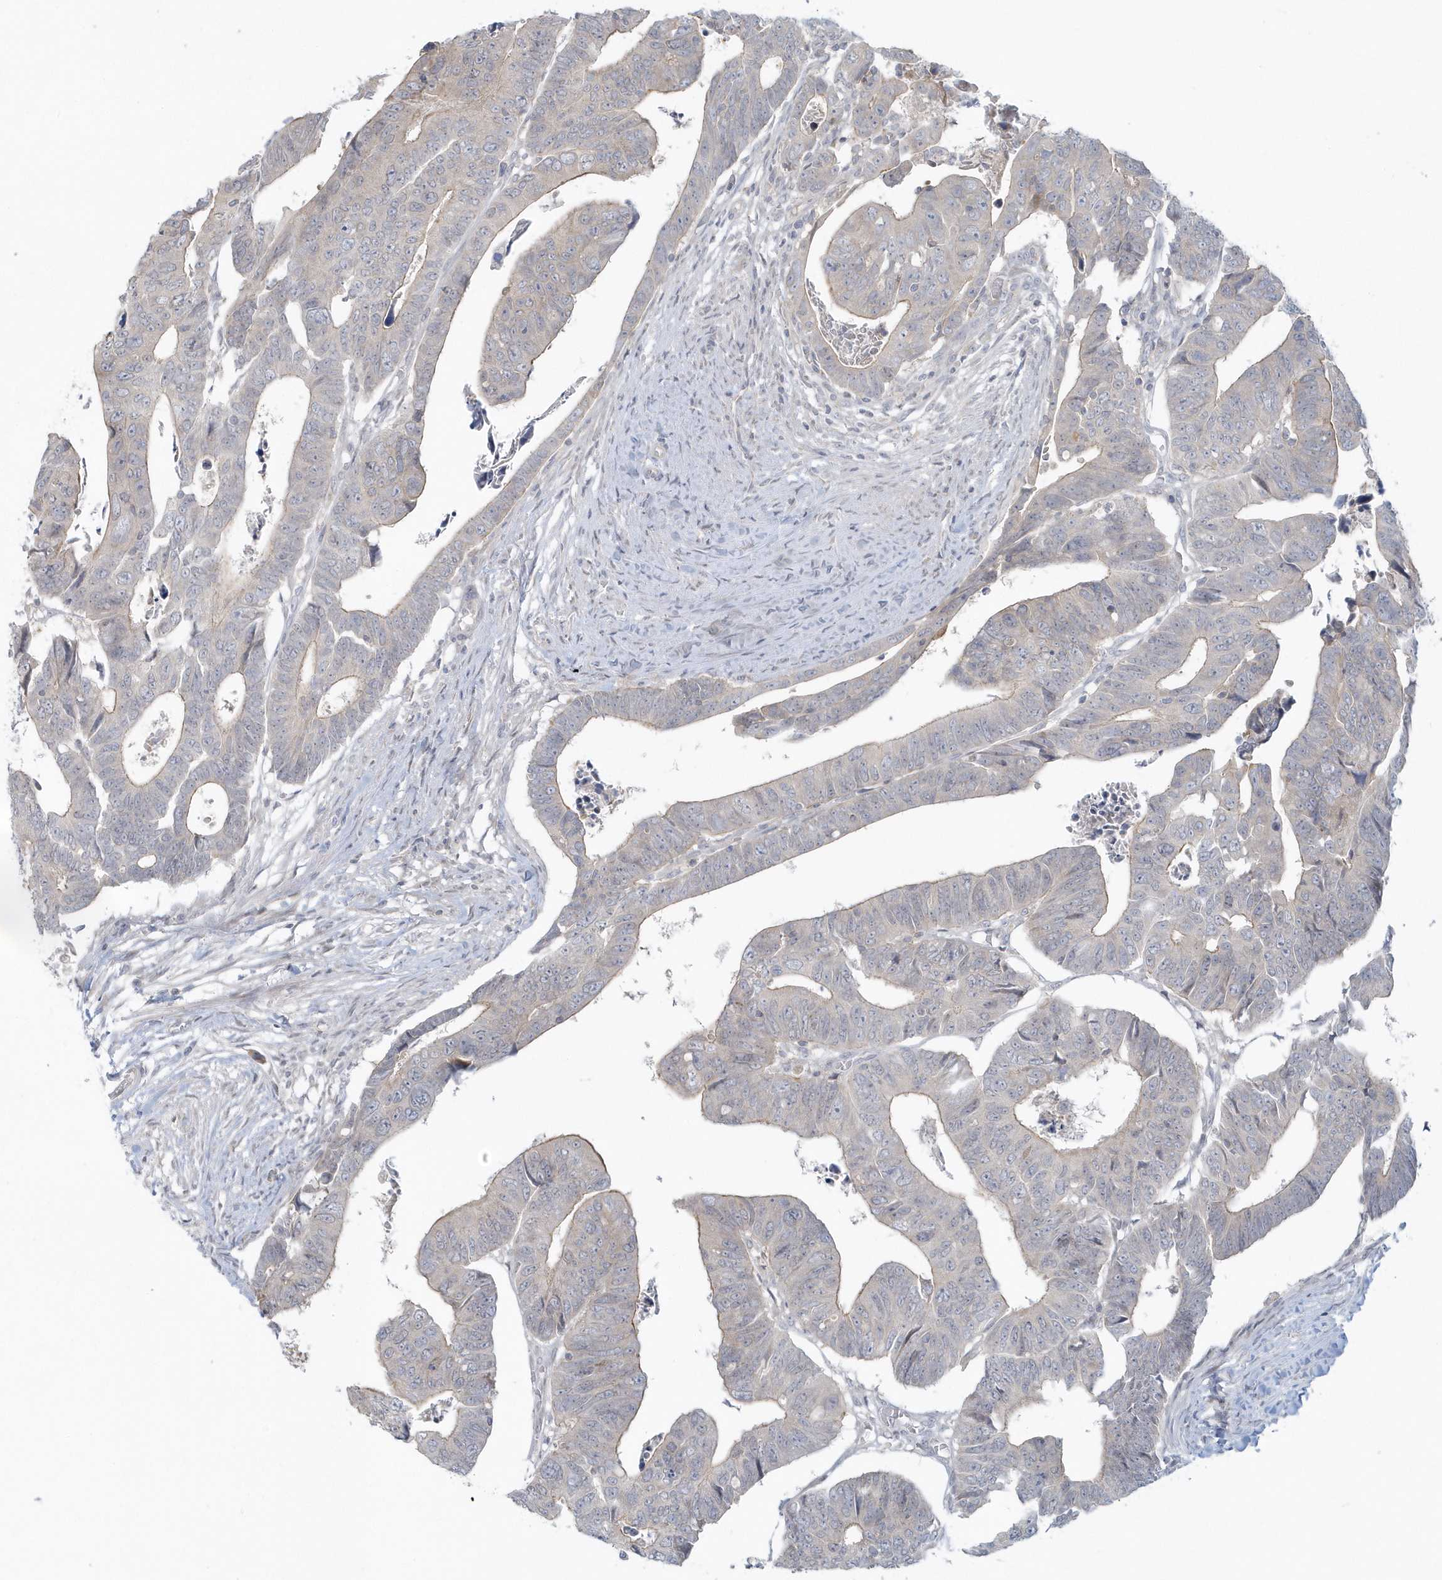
{"staining": {"intensity": "weak", "quantity": "<25%", "location": "cytoplasmic/membranous"}, "tissue": "colorectal cancer", "cell_type": "Tumor cells", "image_type": "cancer", "snomed": [{"axis": "morphology", "description": "Adenocarcinoma, NOS"}, {"axis": "topography", "description": "Rectum"}], "caption": "DAB immunohistochemical staining of colorectal cancer (adenocarcinoma) exhibits no significant positivity in tumor cells.", "gene": "BLTP3A", "patient": {"sex": "female", "age": 65}}